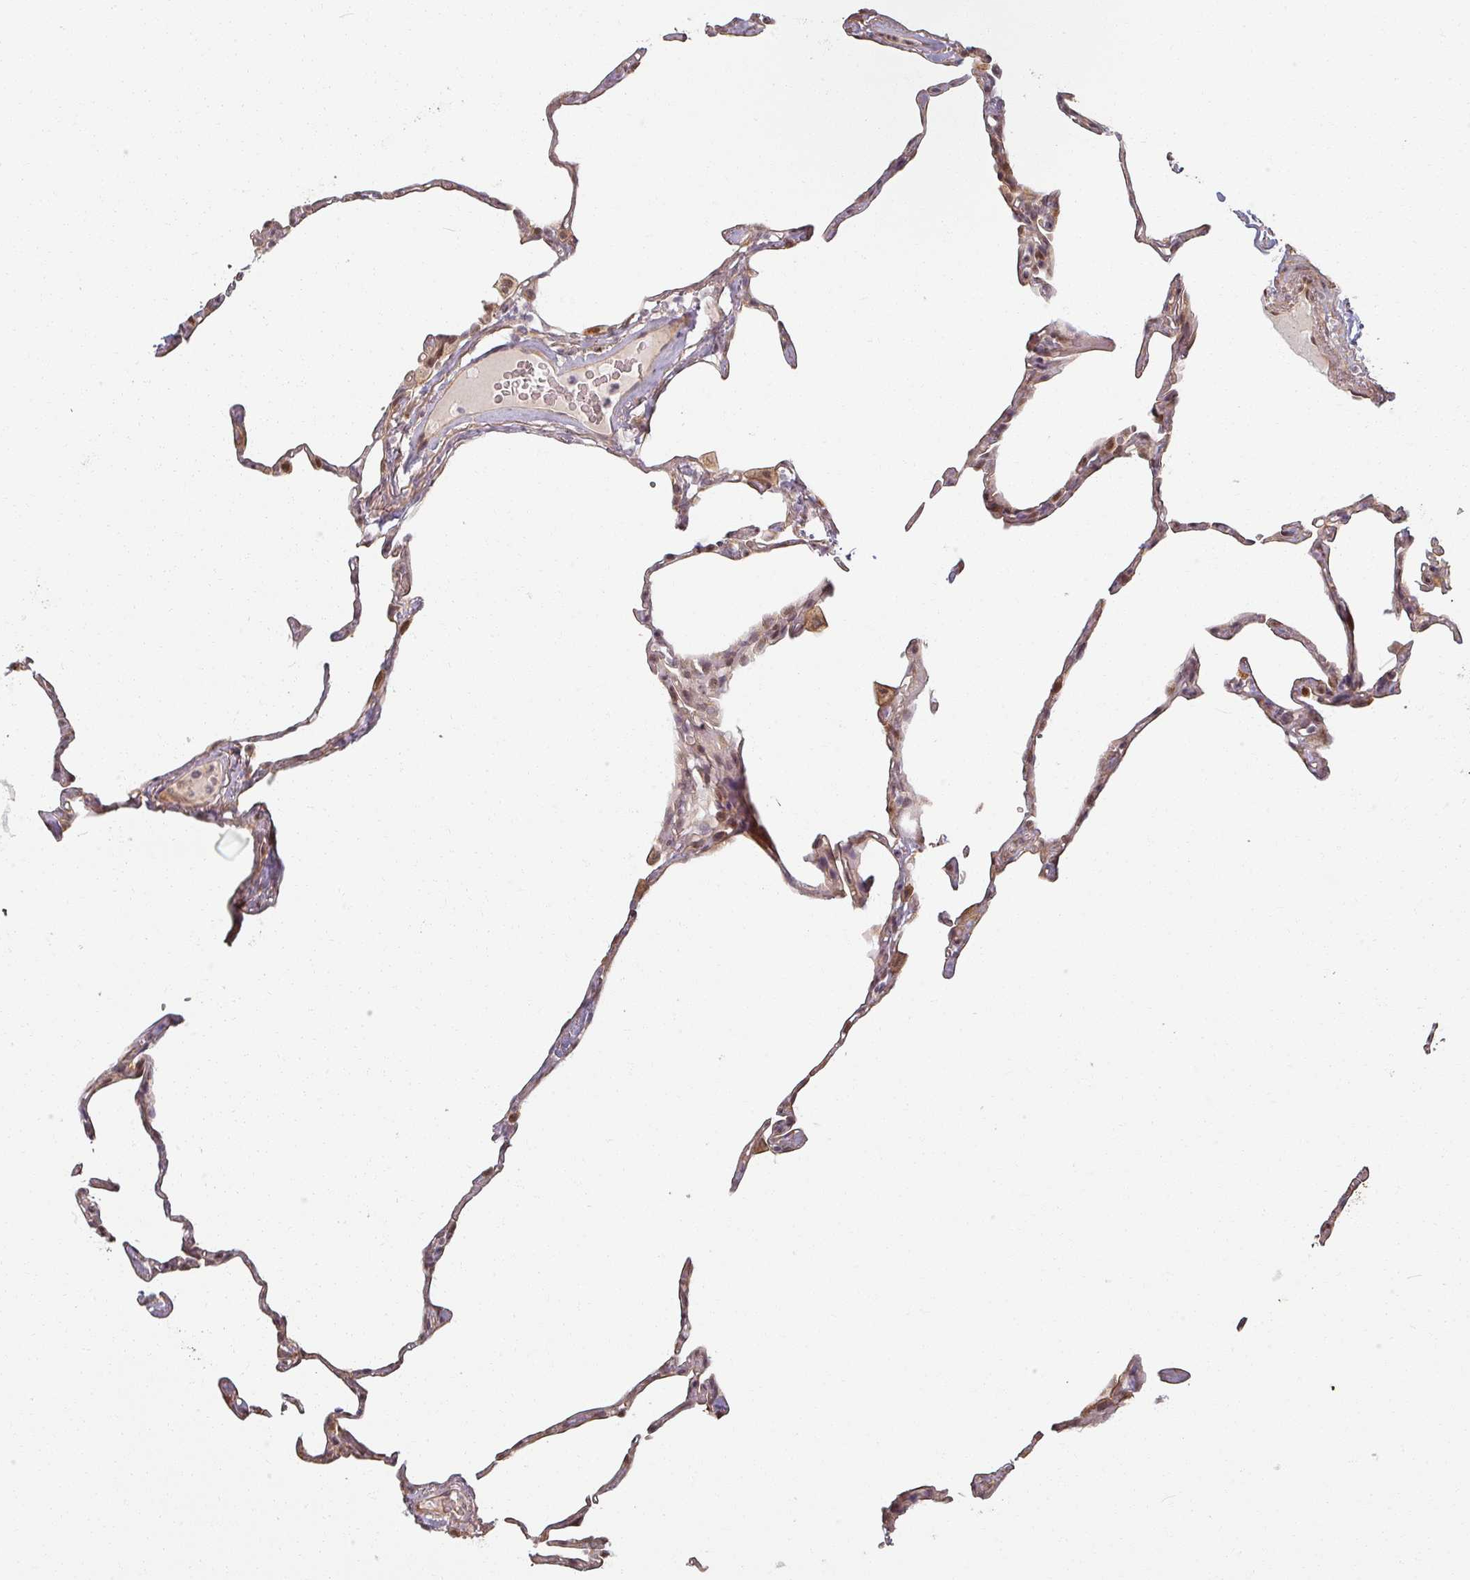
{"staining": {"intensity": "moderate", "quantity": "25%-75%", "location": "cytoplasmic/membranous,nuclear"}, "tissue": "lung", "cell_type": "Alveolar cells", "image_type": "normal", "snomed": [{"axis": "morphology", "description": "Normal tissue, NOS"}, {"axis": "topography", "description": "Lung"}], "caption": "High-magnification brightfield microscopy of normal lung stained with DAB (3,3'-diaminobenzidine) (brown) and counterstained with hematoxylin (blue). alveolar cells exhibit moderate cytoplasmic/membranous,nuclear positivity is identified in about25%-75% of cells. Nuclei are stained in blue.", "gene": "MED19", "patient": {"sex": "male", "age": 65}}